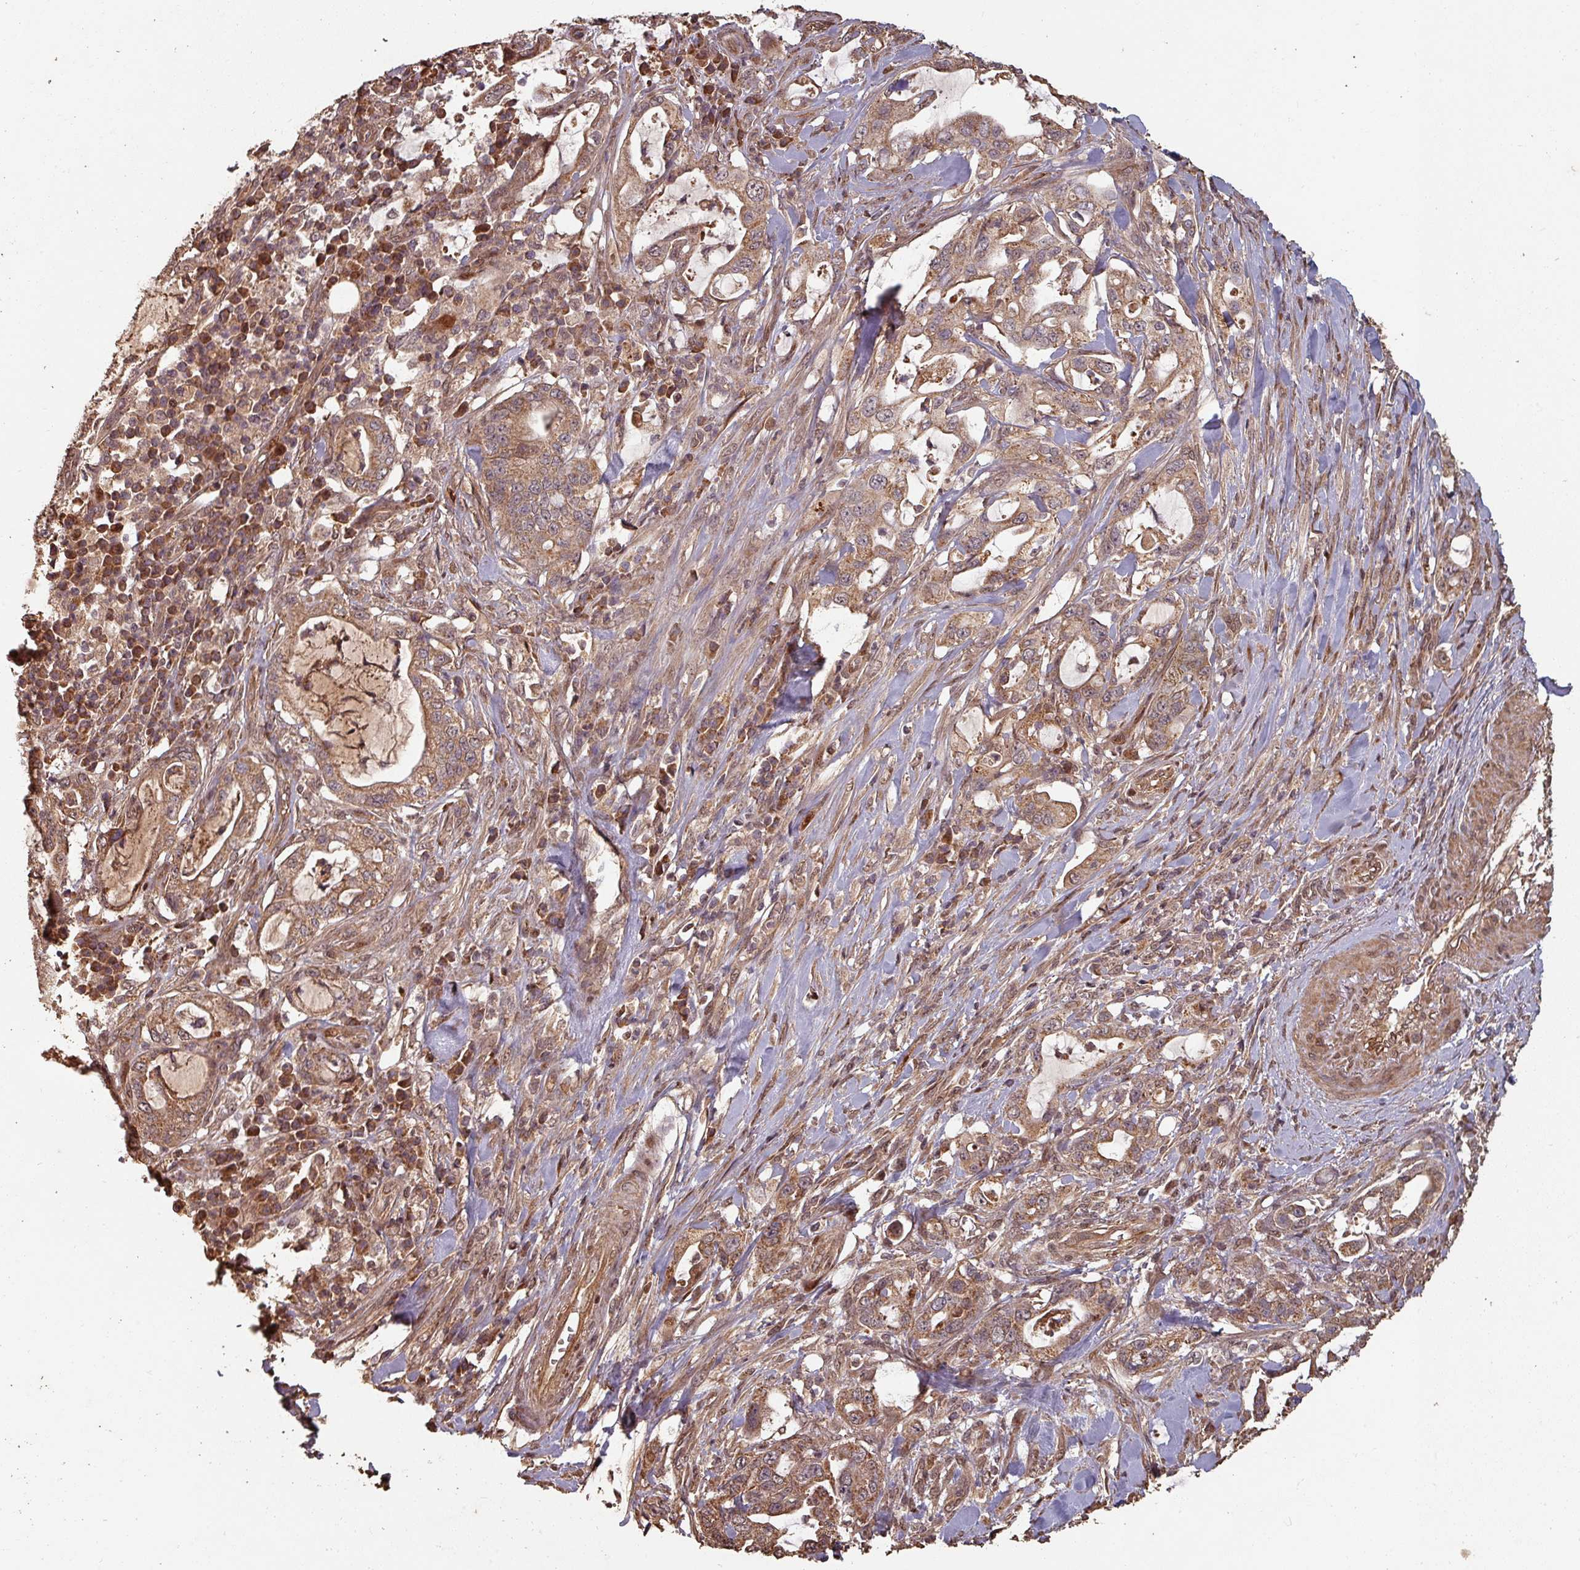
{"staining": {"intensity": "moderate", "quantity": ">75%", "location": "cytoplasmic/membranous"}, "tissue": "pancreatic cancer", "cell_type": "Tumor cells", "image_type": "cancer", "snomed": [{"axis": "morphology", "description": "Adenocarcinoma, NOS"}, {"axis": "topography", "description": "Pancreas"}], "caption": "Pancreatic cancer tissue reveals moderate cytoplasmic/membranous staining in about >75% of tumor cells, visualized by immunohistochemistry.", "gene": "EID1", "patient": {"sex": "female", "age": 61}}